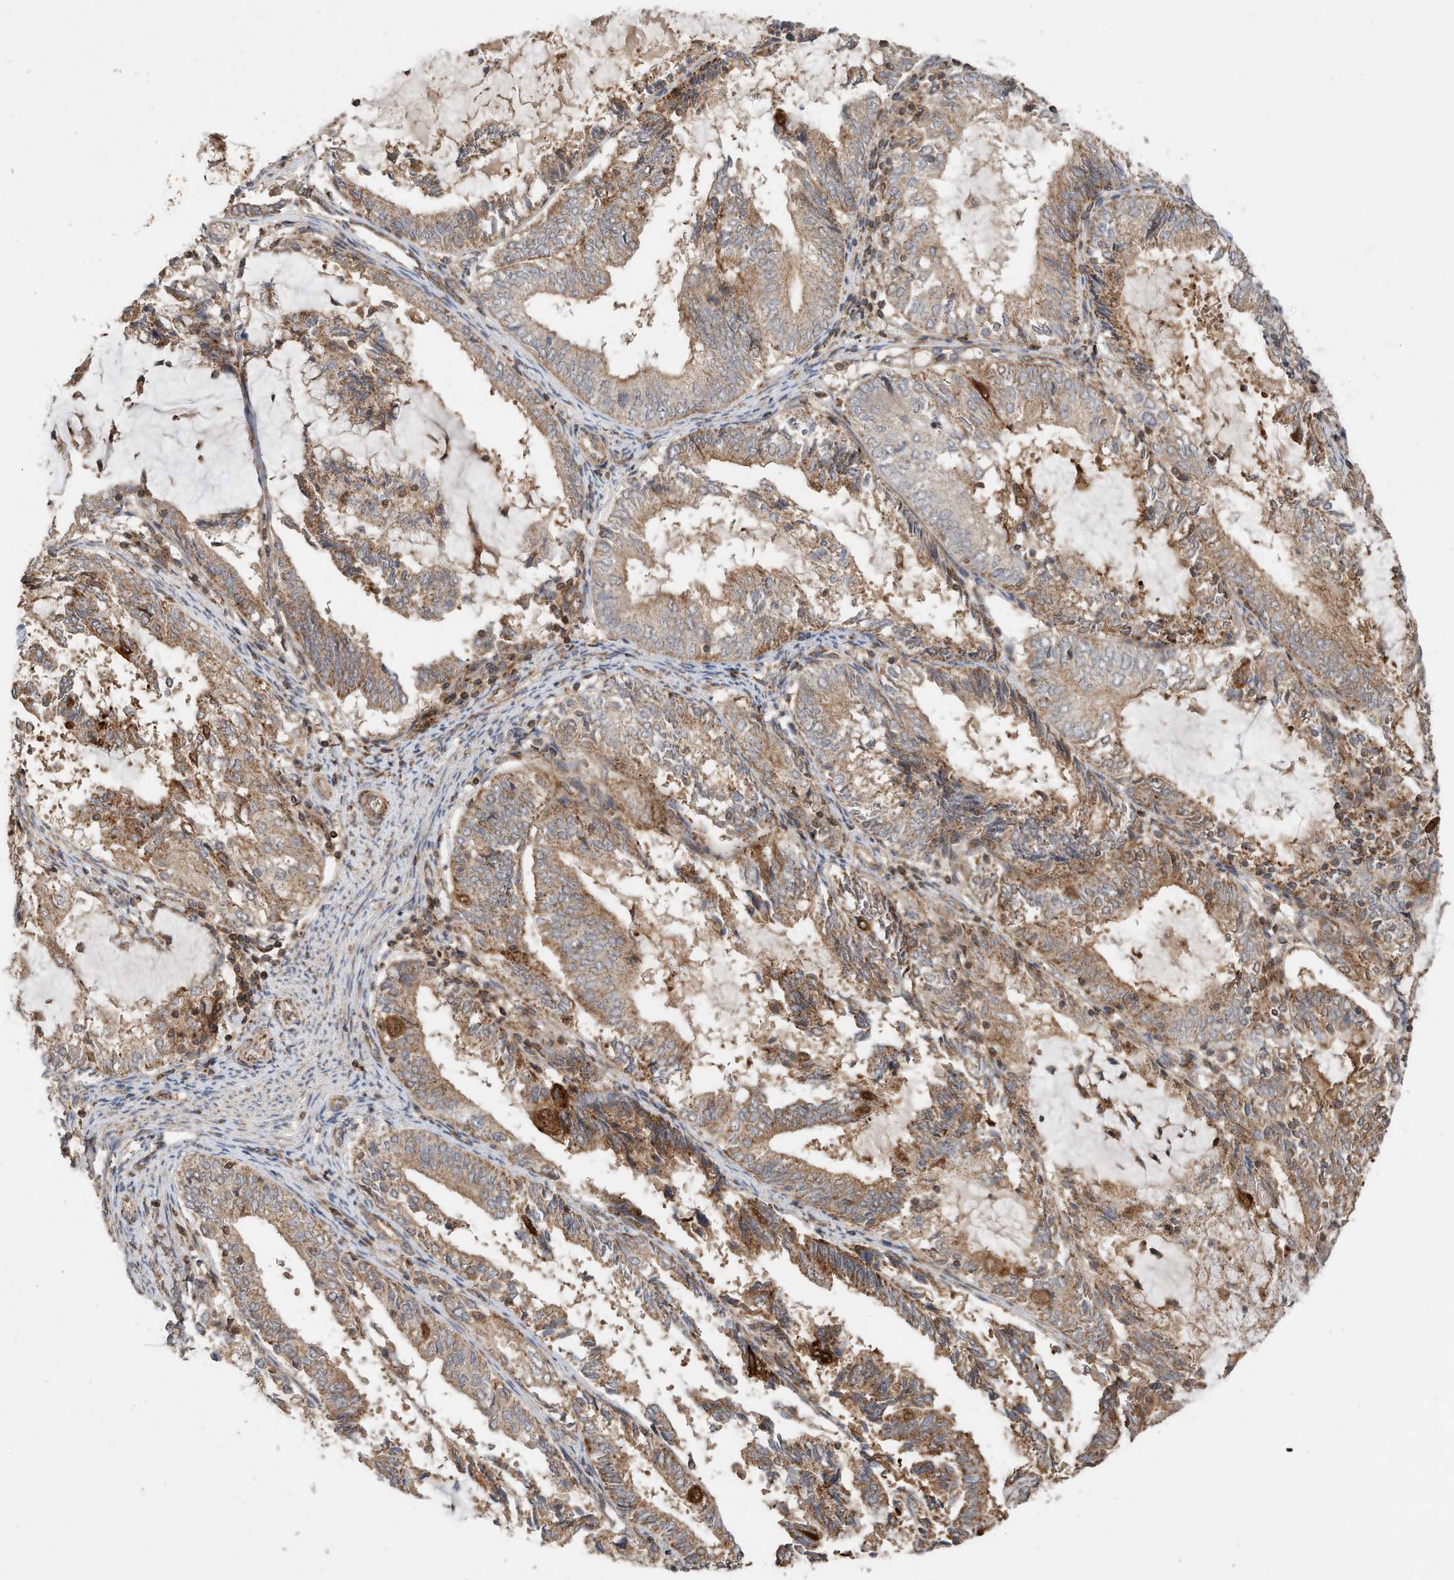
{"staining": {"intensity": "moderate", "quantity": ">75%", "location": "cytoplasmic/membranous"}, "tissue": "endometrial cancer", "cell_type": "Tumor cells", "image_type": "cancer", "snomed": [{"axis": "morphology", "description": "Adenocarcinoma, NOS"}, {"axis": "topography", "description": "Endometrium"}], "caption": "IHC of human endometrial cancer displays medium levels of moderate cytoplasmic/membranous staining in approximately >75% of tumor cells.", "gene": "CPAMD8", "patient": {"sex": "female", "age": 81}}